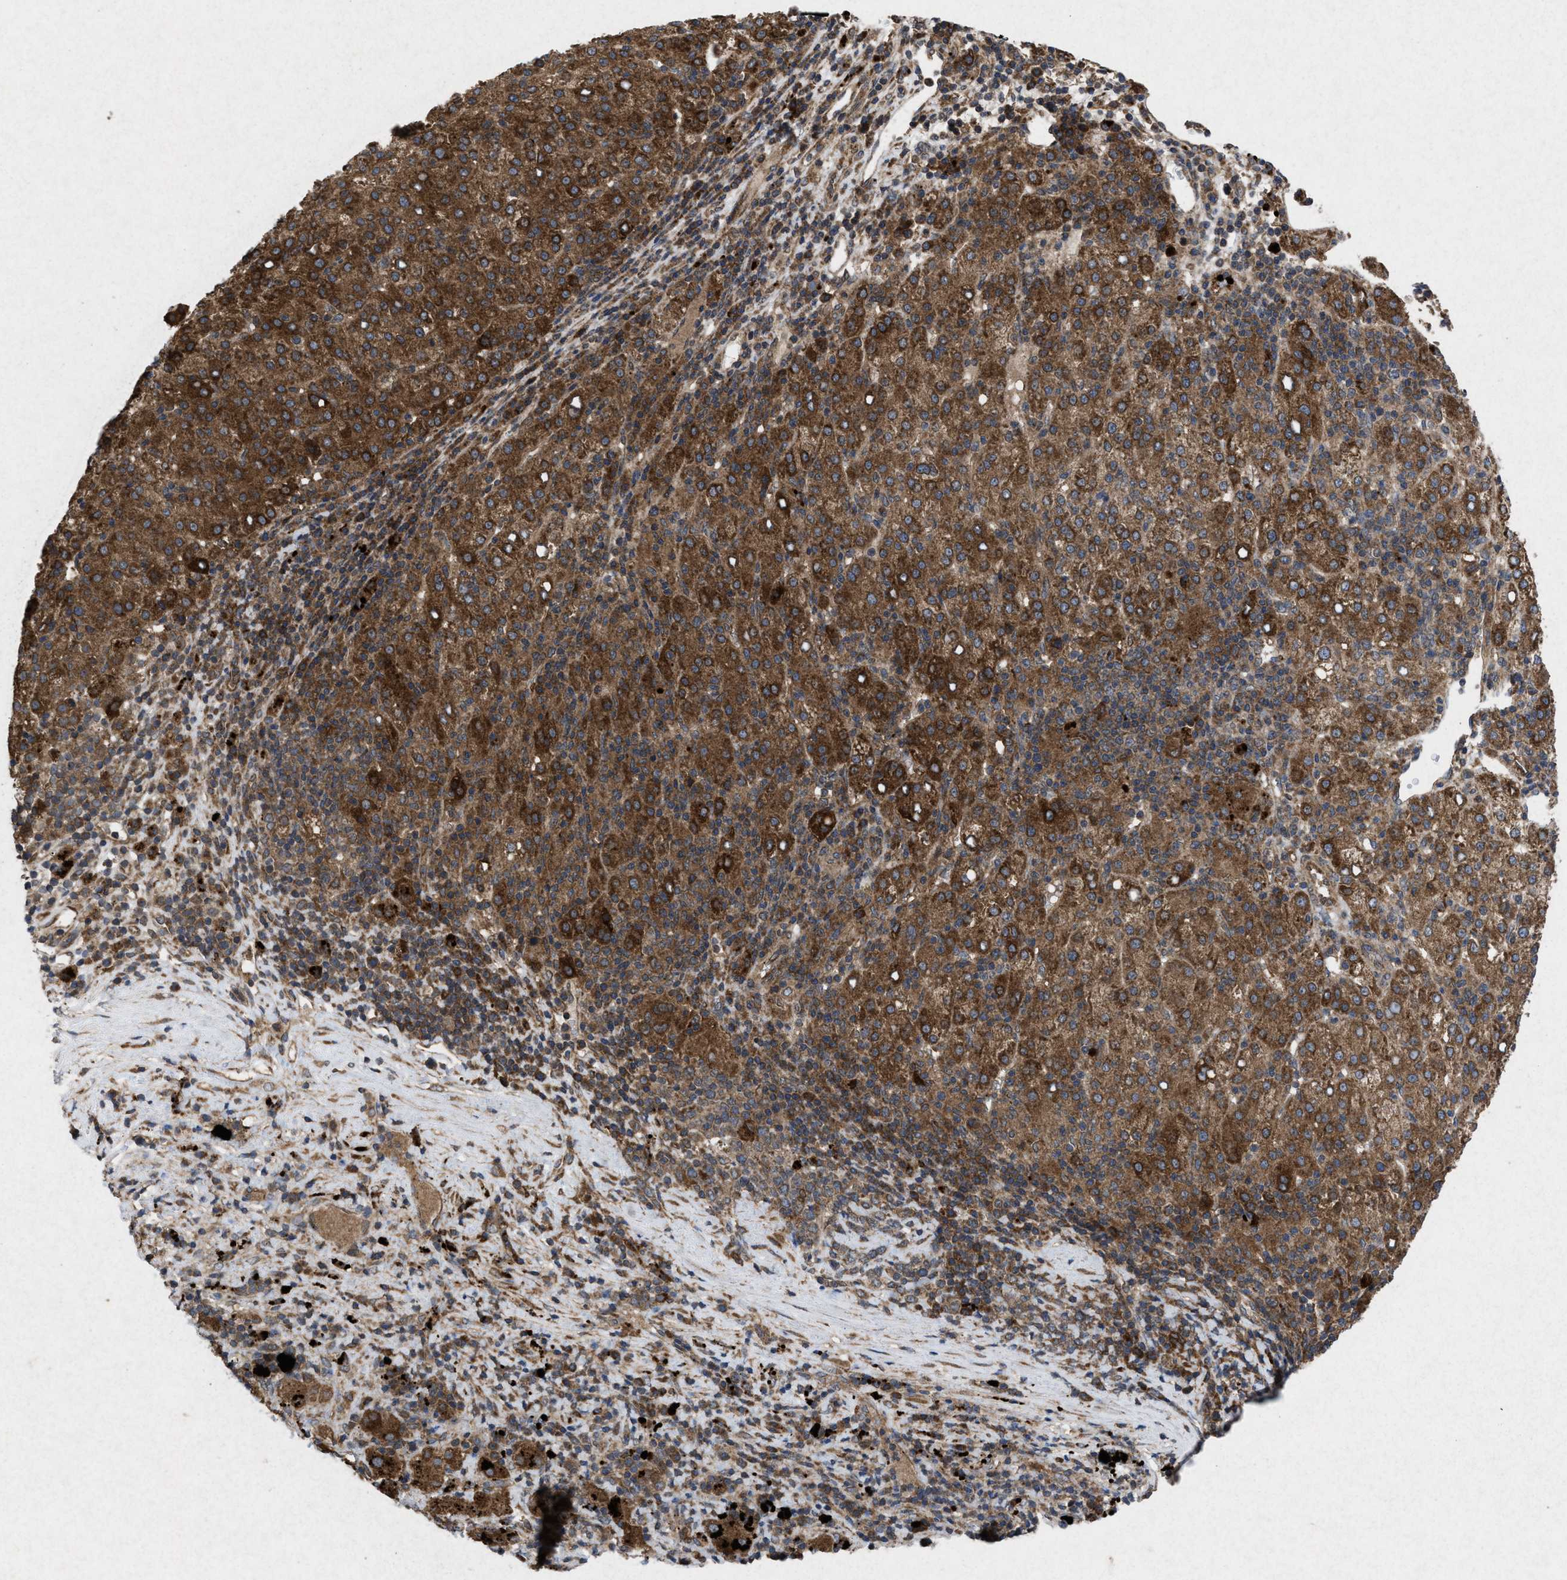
{"staining": {"intensity": "moderate", "quantity": ">75%", "location": "cytoplasmic/membranous"}, "tissue": "liver cancer", "cell_type": "Tumor cells", "image_type": "cancer", "snomed": [{"axis": "morphology", "description": "Carcinoma, Hepatocellular, NOS"}, {"axis": "topography", "description": "Liver"}], "caption": "Immunohistochemistry (IHC) (DAB) staining of liver cancer (hepatocellular carcinoma) exhibits moderate cytoplasmic/membranous protein positivity in approximately >75% of tumor cells.", "gene": "MSI2", "patient": {"sex": "female", "age": 58}}